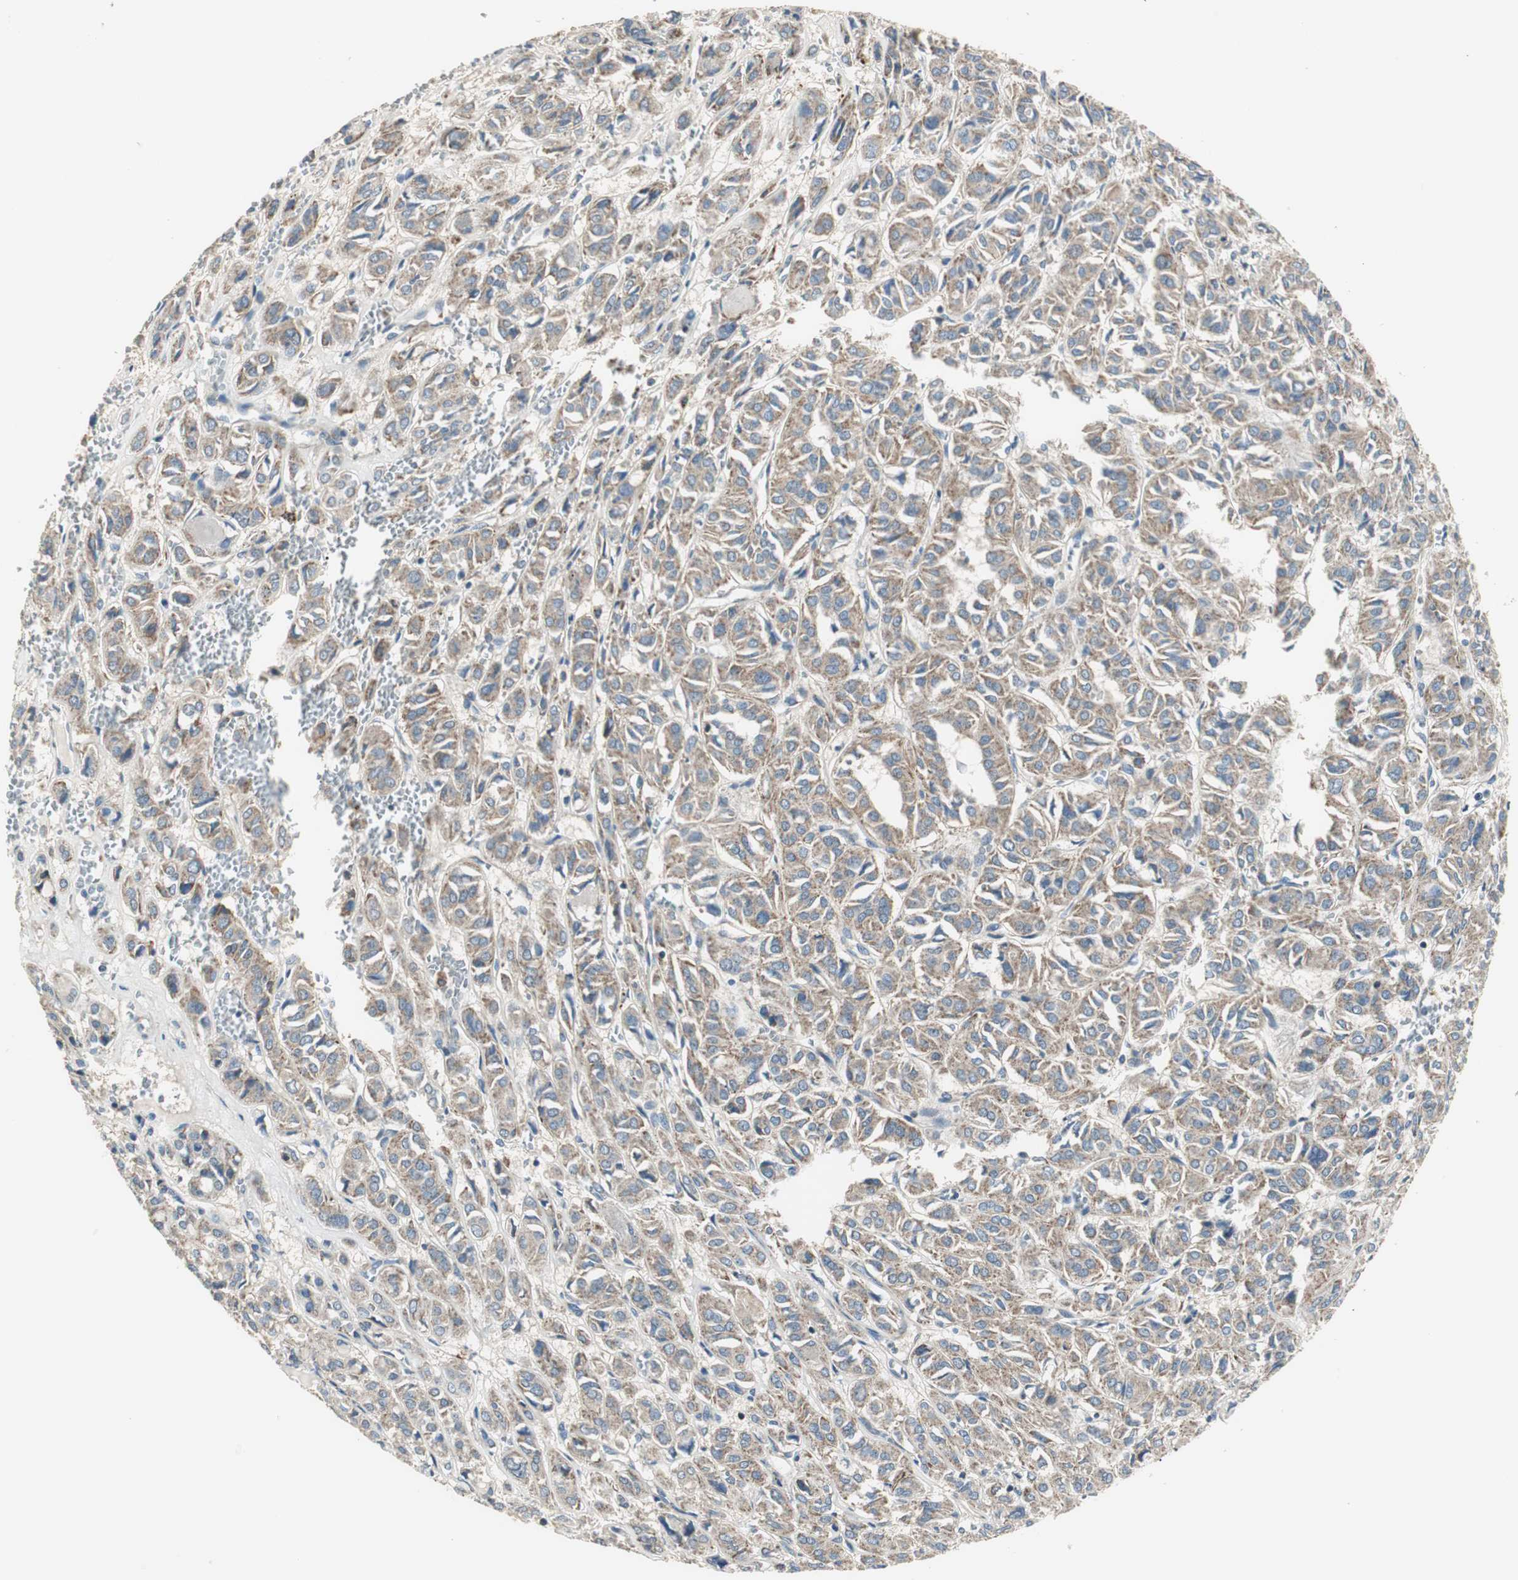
{"staining": {"intensity": "weak", "quantity": ">75%", "location": "cytoplasmic/membranous"}, "tissue": "thyroid cancer", "cell_type": "Tumor cells", "image_type": "cancer", "snomed": [{"axis": "morphology", "description": "Follicular adenoma carcinoma, NOS"}, {"axis": "topography", "description": "Thyroid gland"}], "caption": "Approximately >75% of tumor cells in human thyroid cancer (follicular adenoma carcinoma) exhibit weak cytoplasmic/membranous protein expression as visualized by brown immunohistochemical staining.", "gene": "MSTO1", "patient": {"sex": "female", "age": 71}}